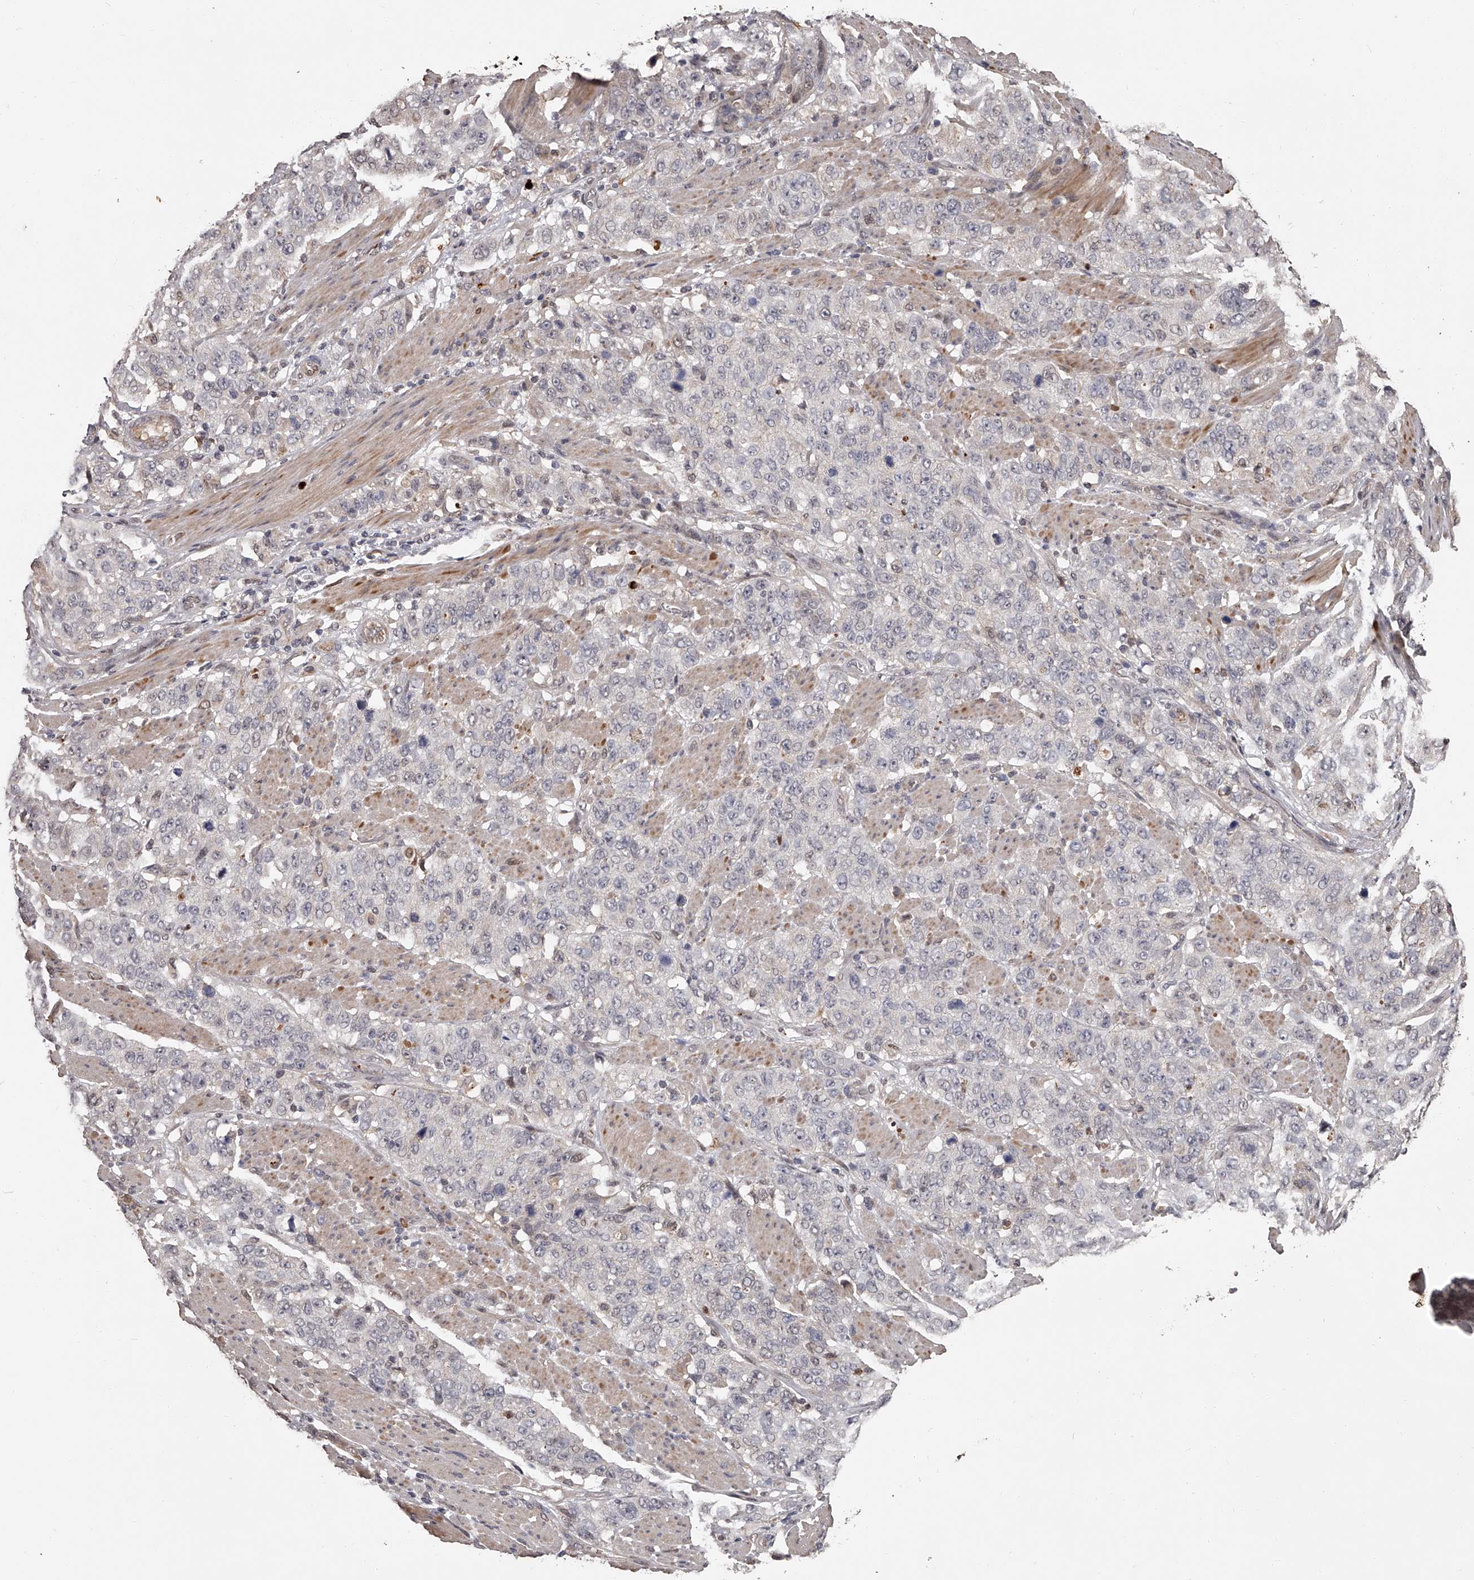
{"staining": {"intensity": "negative", "quantity": "none", "location": "none"}, "tissue": "stomach cancer", "cell_type": "Tumor cells", "image_type": "cancer", "snomed": [{"axis": "morphology", "description": "Adenocarcinoma, NOS"}, {"axis": "topography", "description": "Stomach"}], "caption": "This image is of adenocarcinoma (stomach) stained with IHC to label a protein in brown with the nuclei are counter-stained blue. There is no staining in tumor cells.", "gene": "URGCP", "patient": {"sex": "male", "age": 48}}